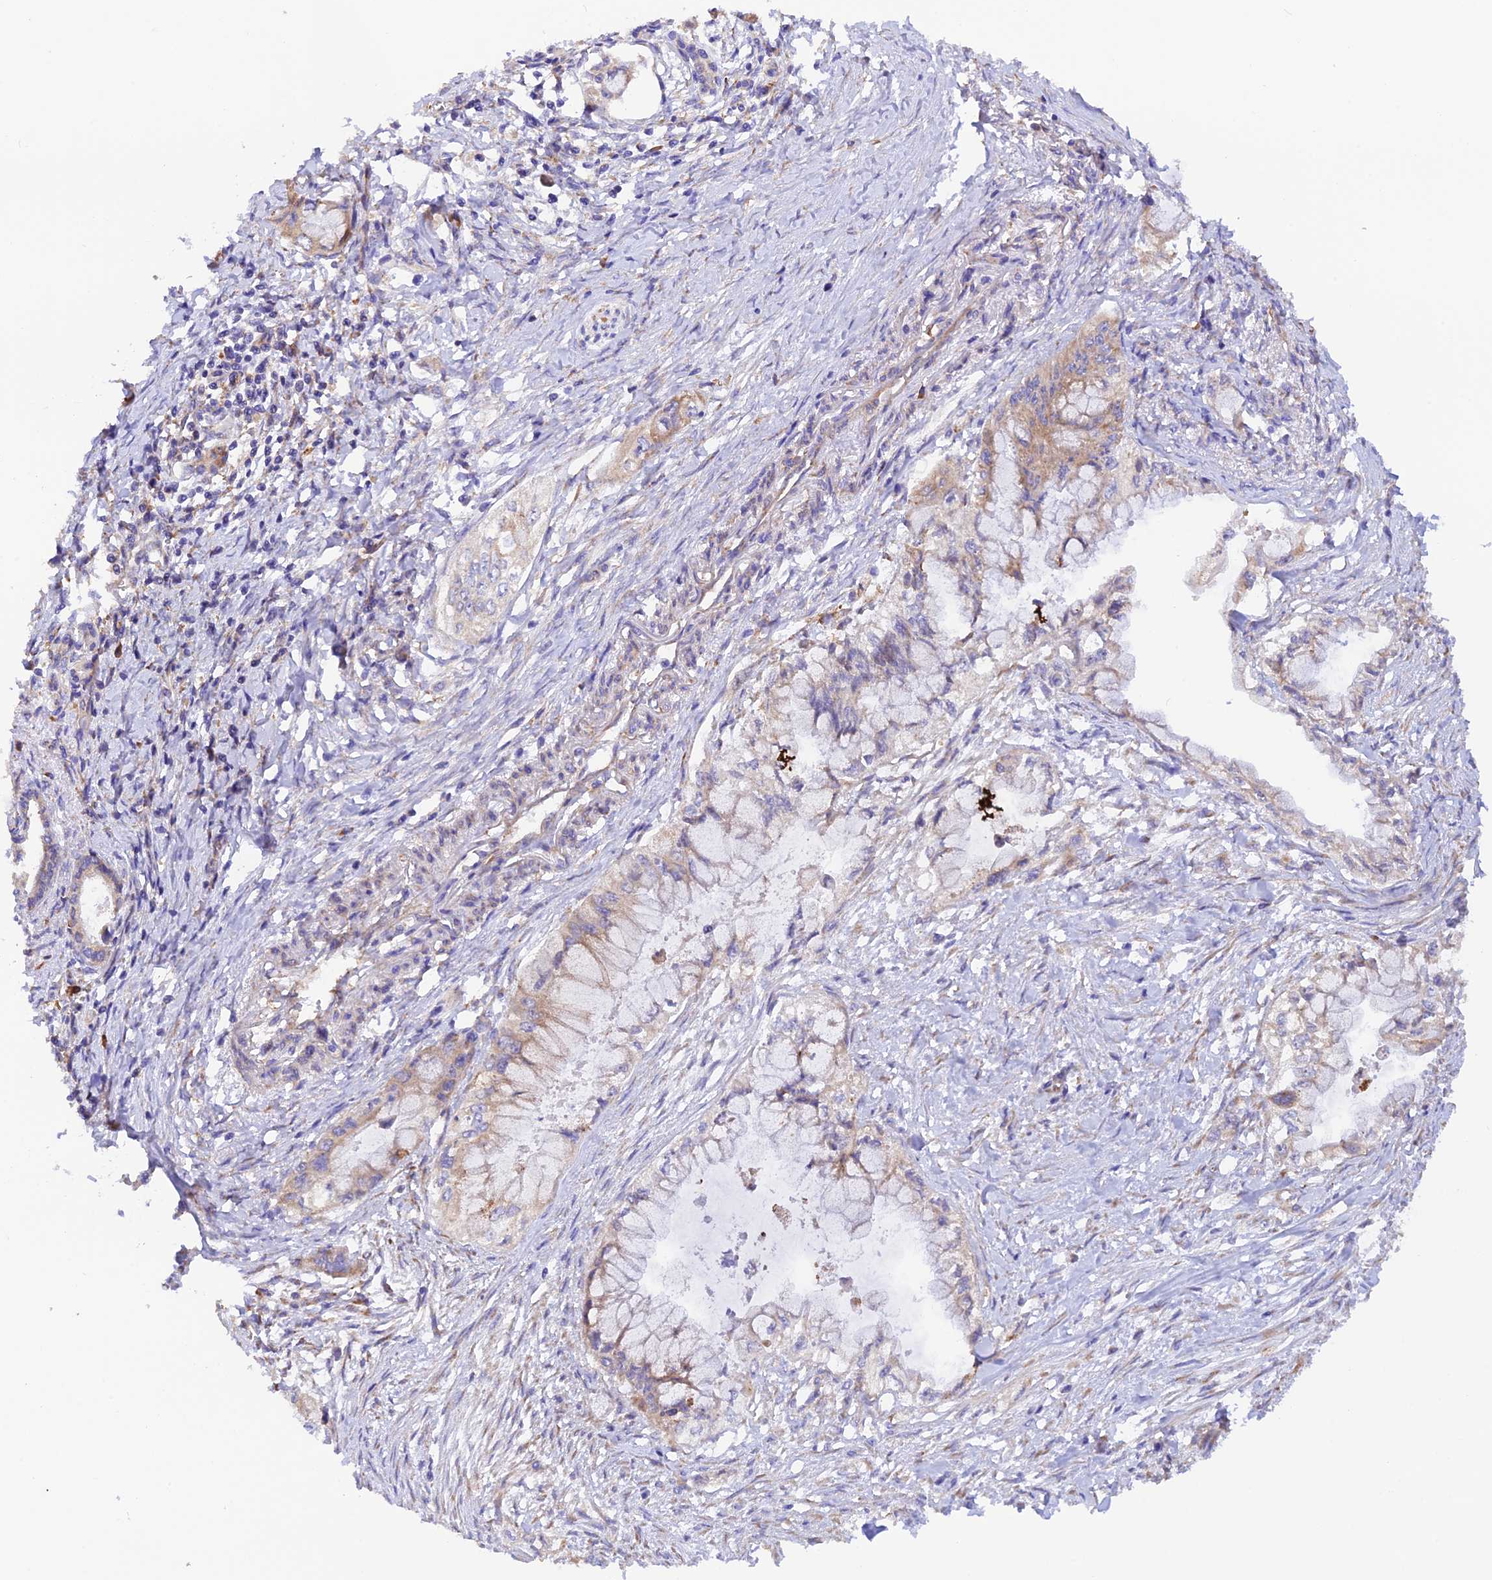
{"staining": {"intensity": "weak", "quantity": "25%-75%", "location": "cytoplasmic/membranous"}, "tissue": "pancreatic cancer", "cell_type": "Tumor cells", "image_type": "cancer", "snomed": [{"axis": "morphology", "description": "Adenocarcinoma, NOS"}, {"axis": "topography", "description": "Pancreas"}], "caption": "Immunohistochemical staining of human pancreatic adenocarcinoma reveals low levels of weak cytoplasmic/membranous protein positivity in approximately 25%-75% of tumor cells. (Stains: DAB (3,3'-diaminobenzidine) in brown, nuclei in blue, Microscopy: brightfield microscopy at high magnification).", "gene": "RPL5", "patient": {"sex": "male", "age": 48}}